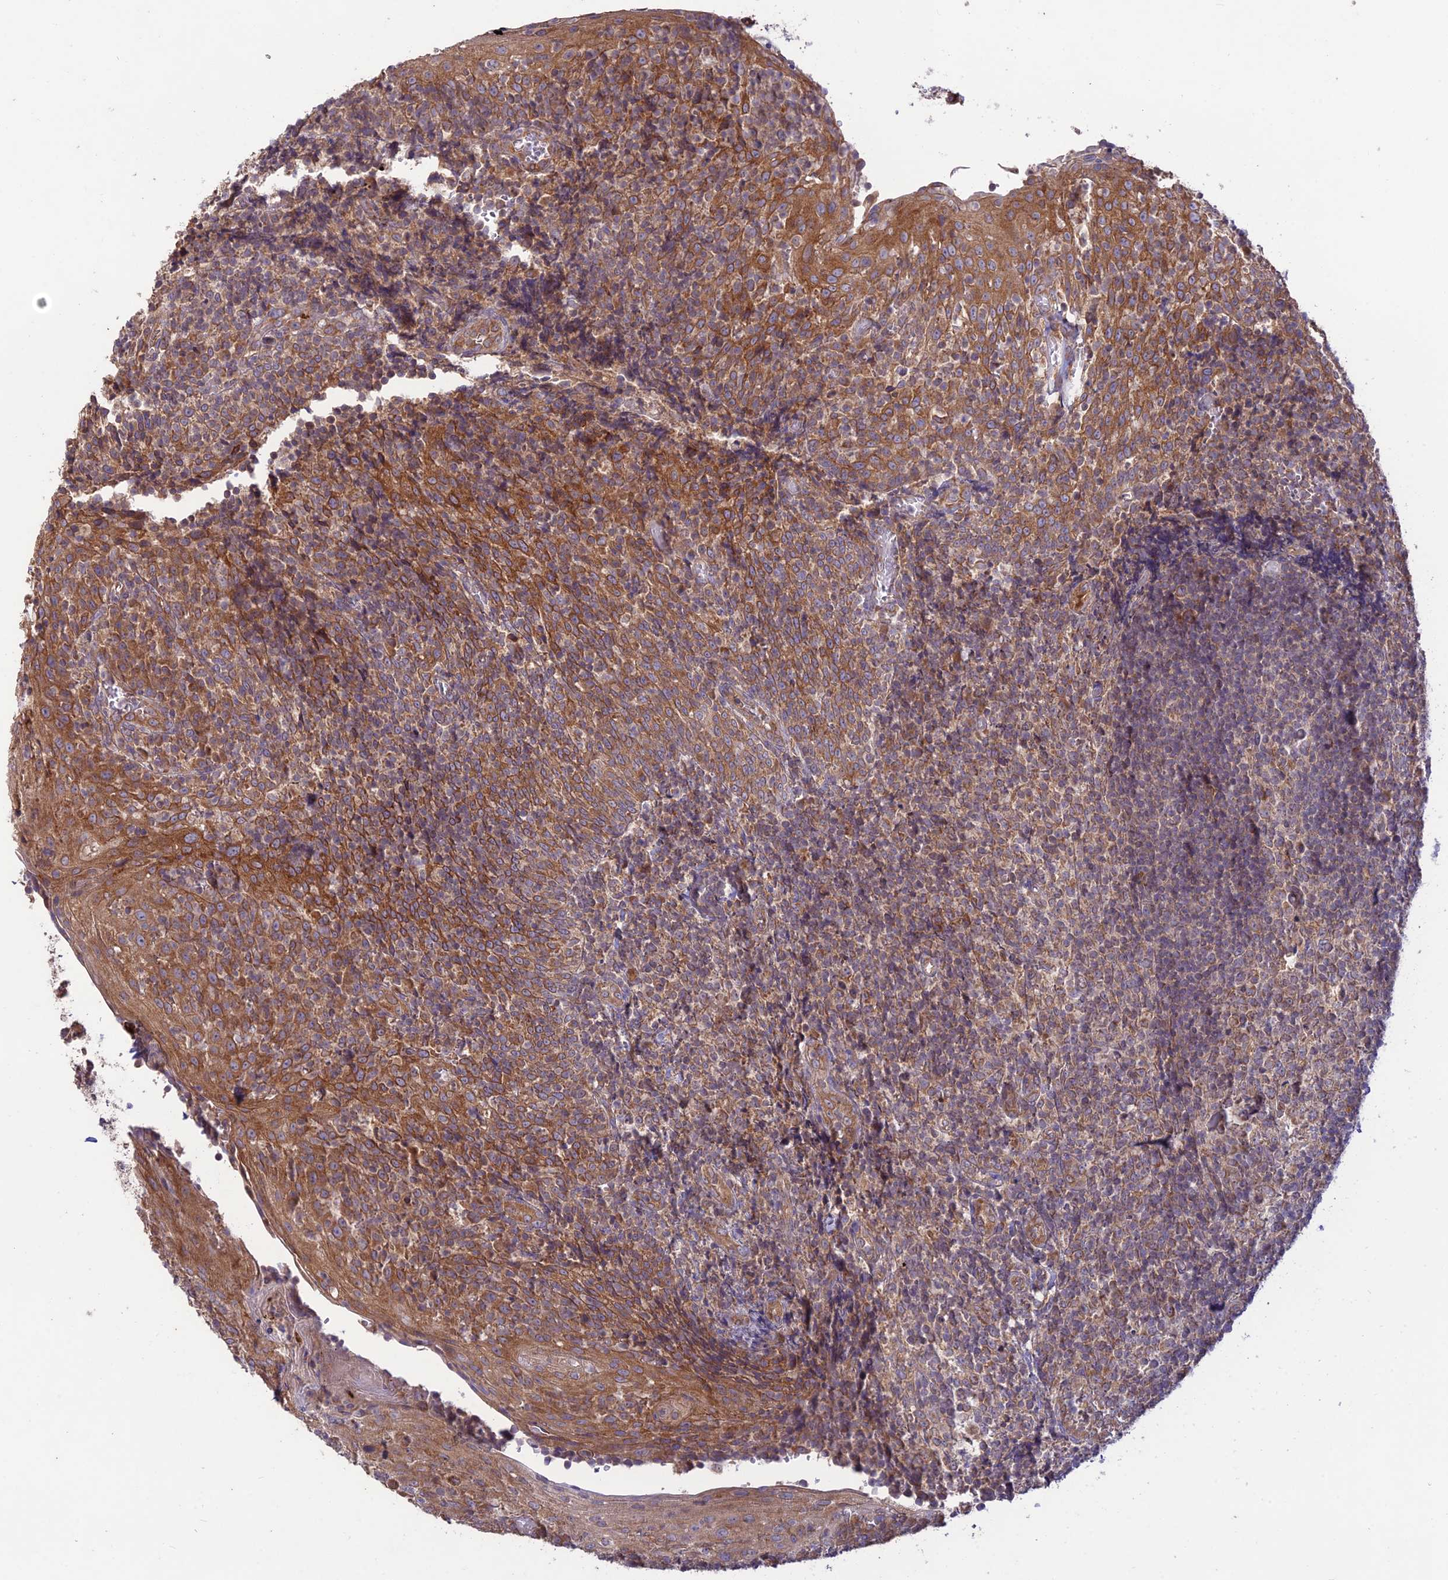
{"staining": {"intensity": "weak", "quantity": "25%-75%", "location": "cytoplasmic/membranous"}, "tissue": "tonsil", "cell_type": "Germinal center cells", "image_type": "normal", "snomed": [{"axis": "morphology", "description": "Normal tissue, NOS"}, {"axis": "topography", "description": "Tonsil"}], "caption": "Normal tonsil displays weak cytoplasmic/membranous staining in about 25%-75% of germinal center cells The staining is performed using DAB (3,3'-diaminobenzidine) brown chromogen to label protein expression. The nuclei are counter-stained blue using hematoxylin..", "gene": "TMEM259", "patient": {"sex": "female", "age": 19}}